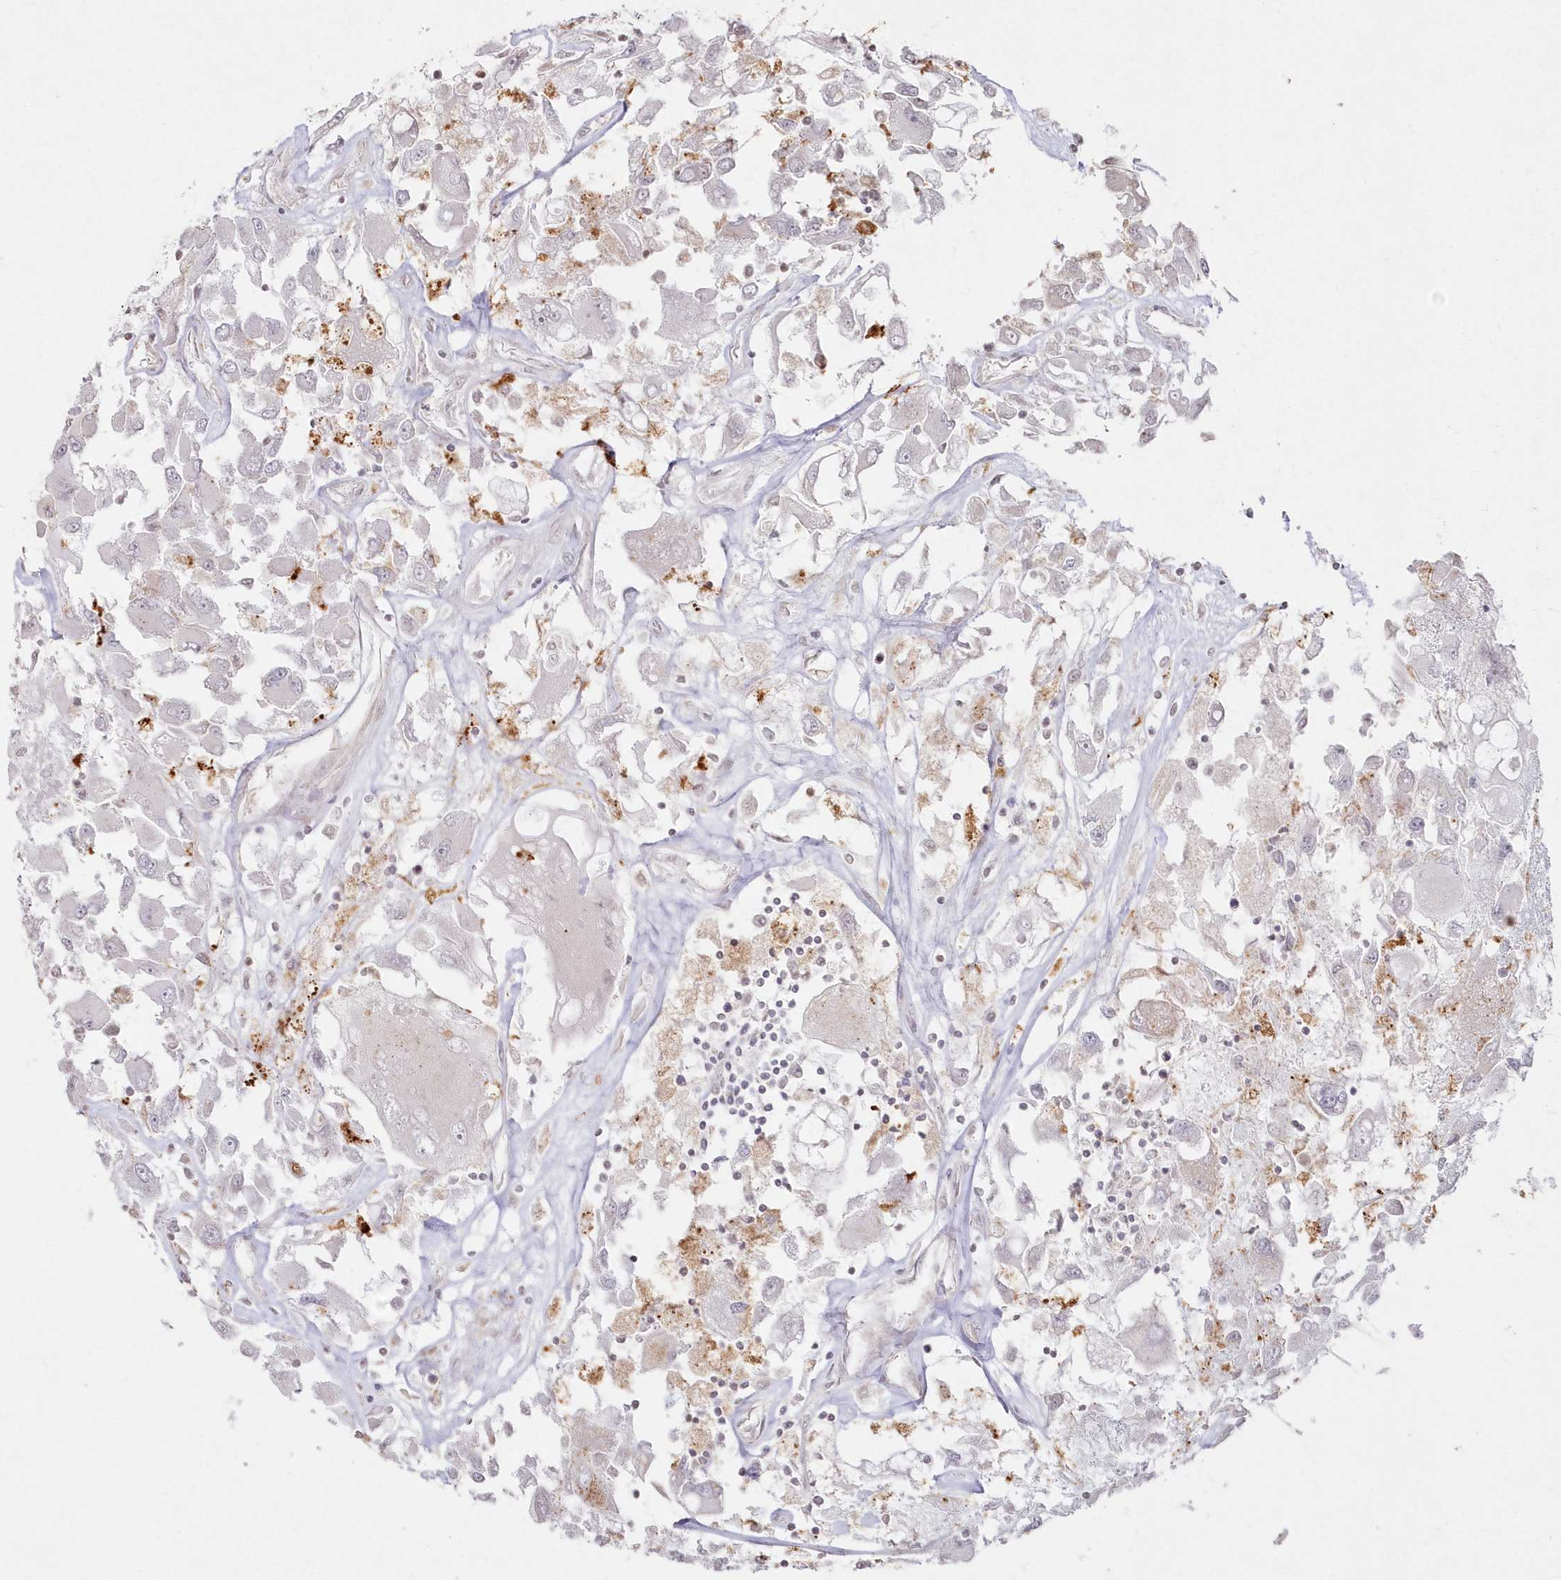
{"staining": {"intensity": "negative", "quantity": "none", "location": "none"}, "tissue": "renal cancer", "cell_type": "Tumor cells", "image_type": "cancer", "snomed": [{"axis": "morphology", "description": "Adenocarcinoma, NOS"}, {"axis": "topography", "description": "Kidney"}], "caption": "Tumor cells are negative for brown protein staining in renal cancer (adenocarcinoma).", "gene": "ARSB", "patient": {"sex": "female", "age": 52}}